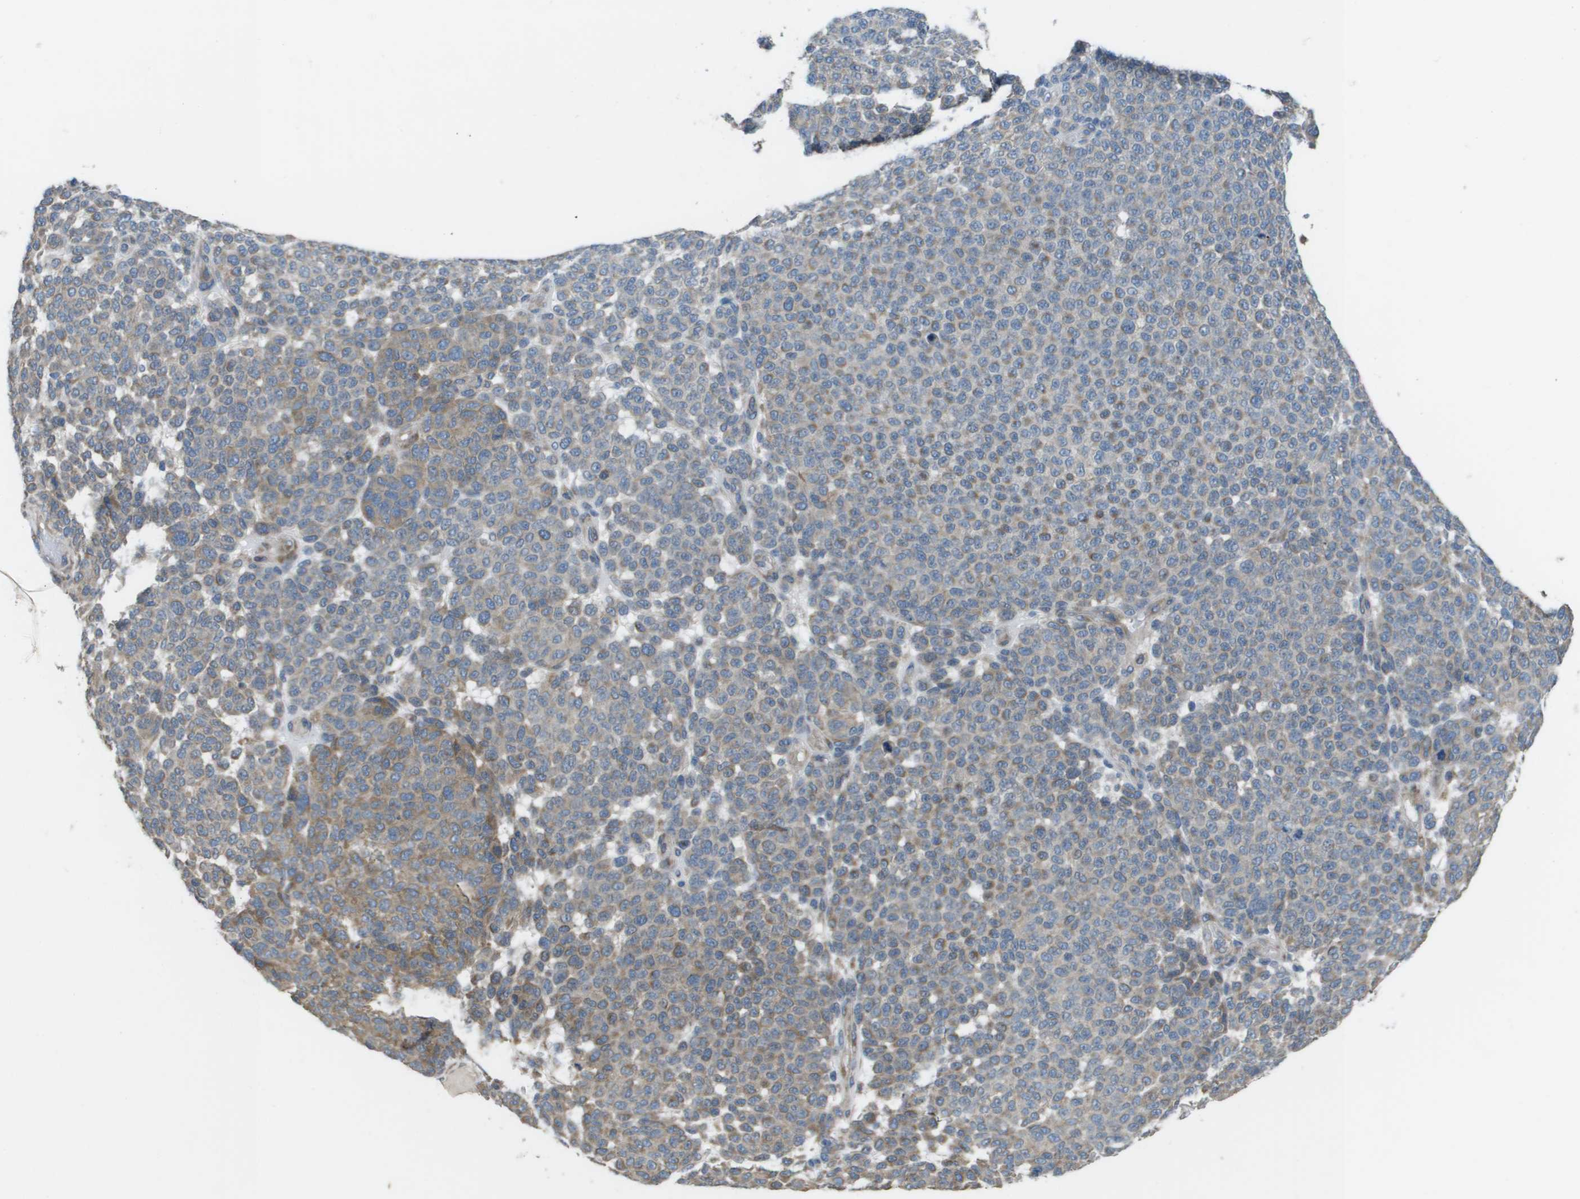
{"staining": {"intensity": "weak", "quantity": ">75%", "location": "cytoplasmic/membranous"}, "tissue": "melanoma", "cell_type": "Tumor cells", "image_type": "cancer", "snomed": [{"axis": "morphology", "description": "Malignant melanoma, NOS"}, {"axis": "topography", "description": "Skin"}], "caption": "A histopathology image of malignant melanoma stained for a protein shows weak cytoplasmic/membranous brown staining in tumor cells.", "gene": "CLCN2", "patient": {"sex": "male", "age": 59}}